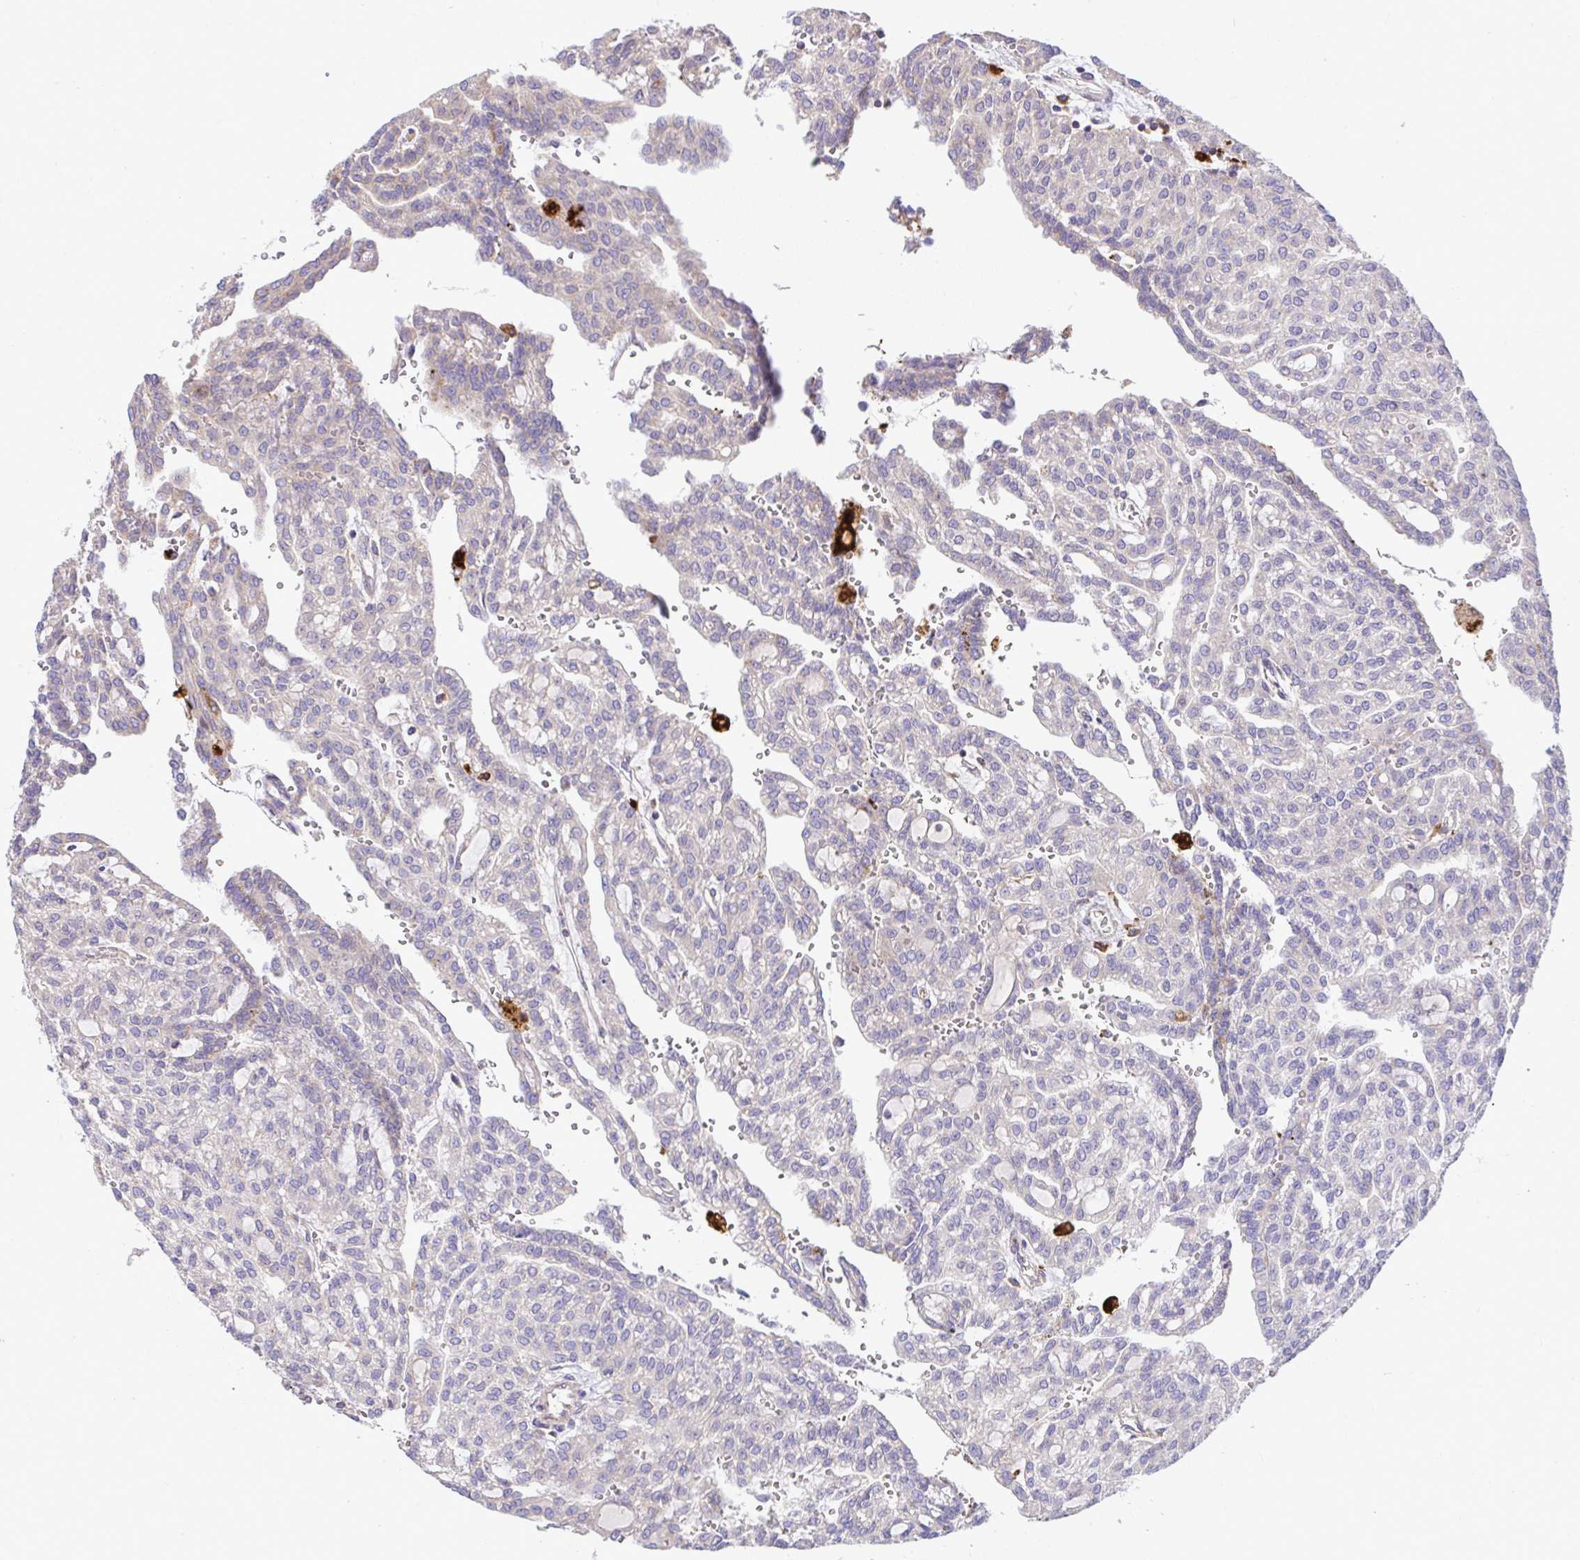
{"staining": {"intensity": "negative", "quantity": "none", "location": "none"}, "tissue": "renal cancer", "cell_type": "Tumor cells", "image_type": "cancer", "snomed": [{"axis": "morphology", "description": "Adenocarcinoma, NOS"}, {"axis": "topography", "description": "Kidney"}], "caption": "Immunohistochemistry (IHC) image of renal cancer stained for a protein (brown), which displays no expression in tumor cells.", "gene": "GRID2", "patient": {"sex": "male", "age": 63}}